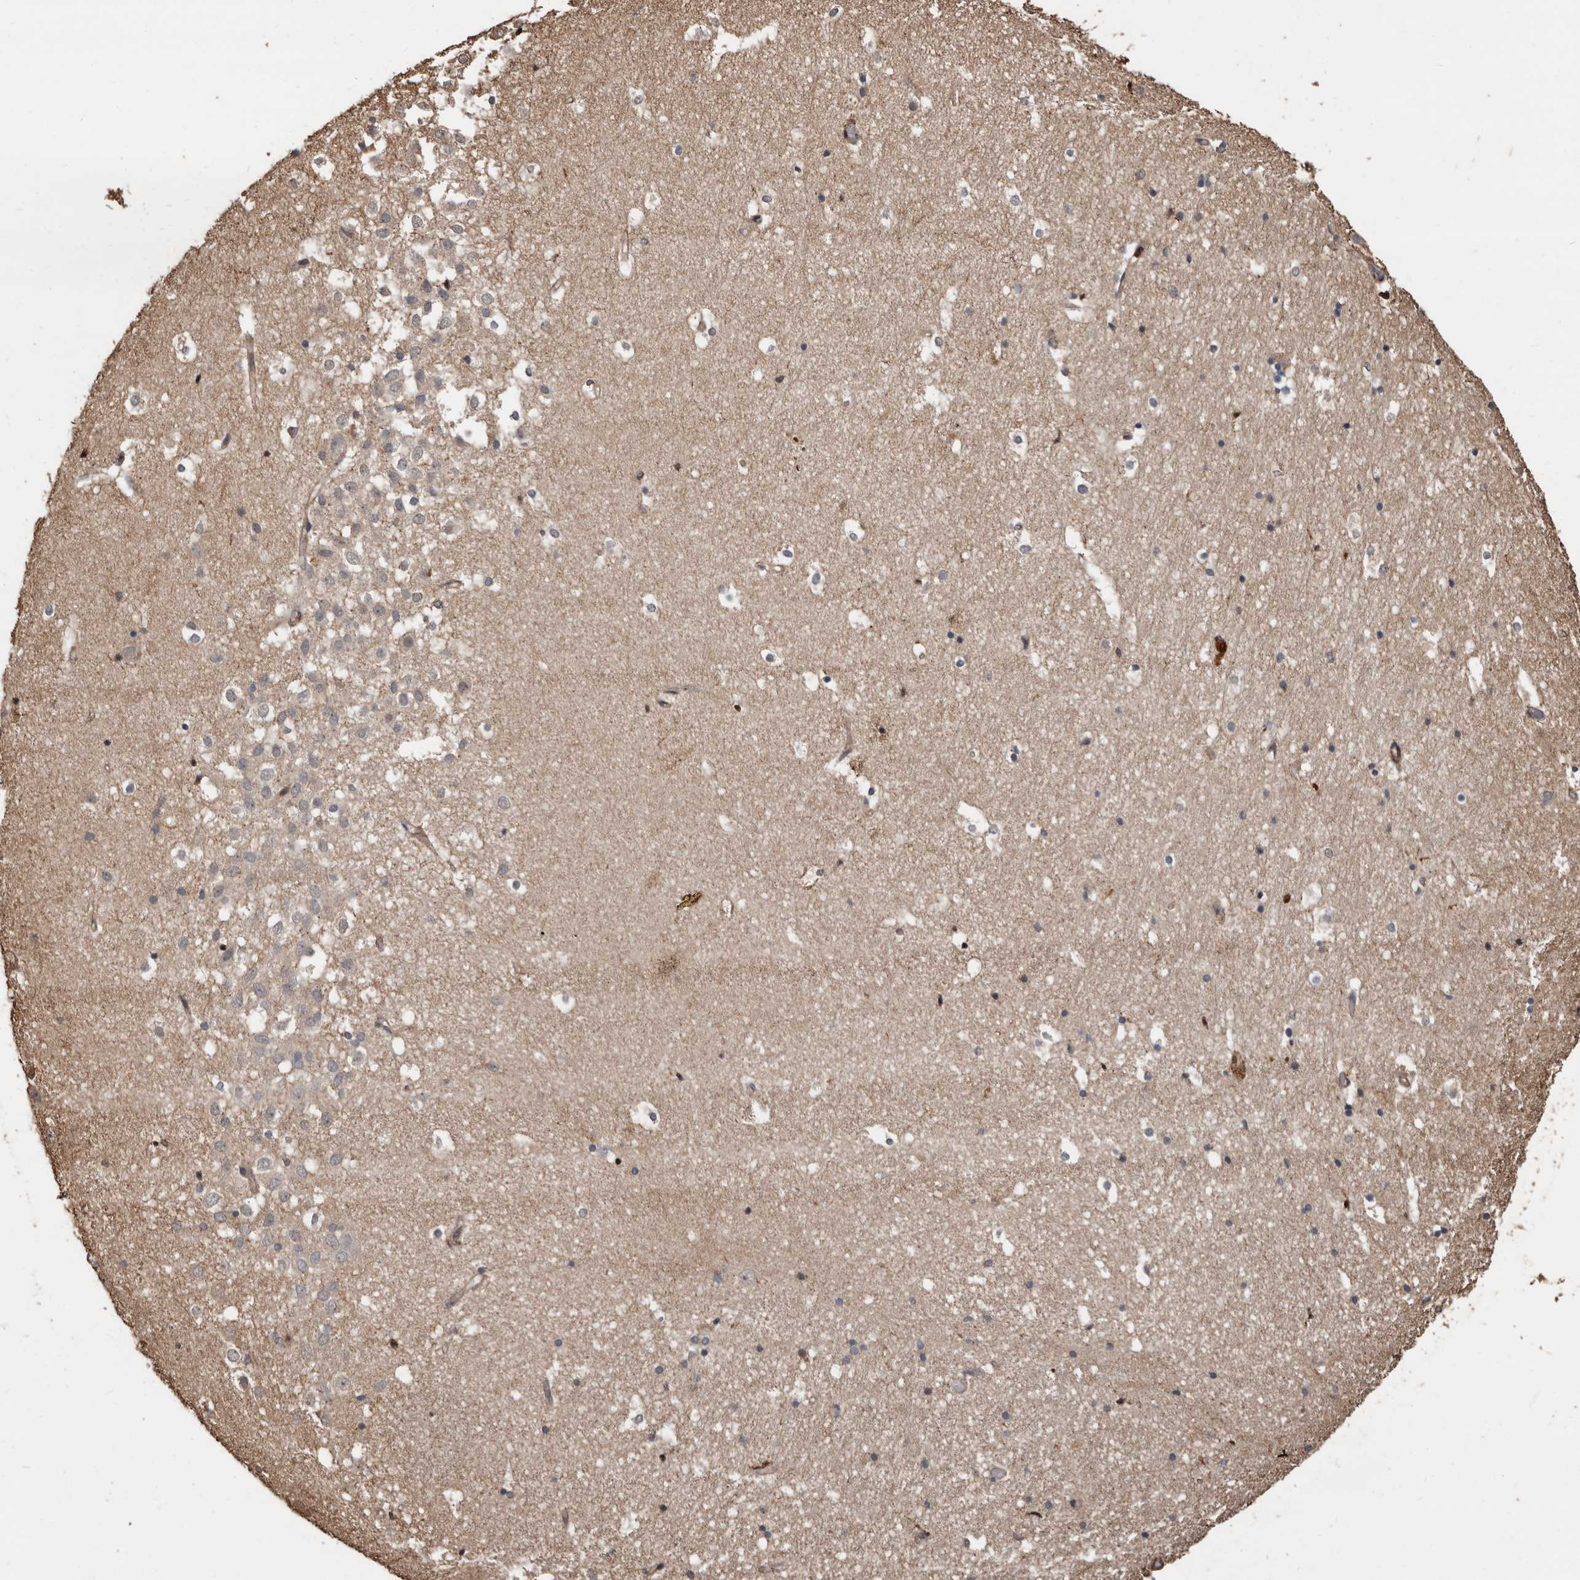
{"staining": {"intensity": "weak", "quantity": "<25%", "location": "cytoplasmic/membranous"}, "tissue": "hippocampus", "cell_type": "Glial cells", "image_type": "normal", "snomed": [{"axis": "morphology", "description": "Normal tissue, NOS"}, {"axis": "topography", "description": "Hippocampus"}], "caption": "Immunohistochemistry (IHC) photomicrograph of benign hippocampus: human hippocampus stained with DAB (3,3'-diaminobenzidine) shows no significant protein expression in glial cells.", "gene": "GSK3A", "patient": {"sex": "female", "age": 52}}